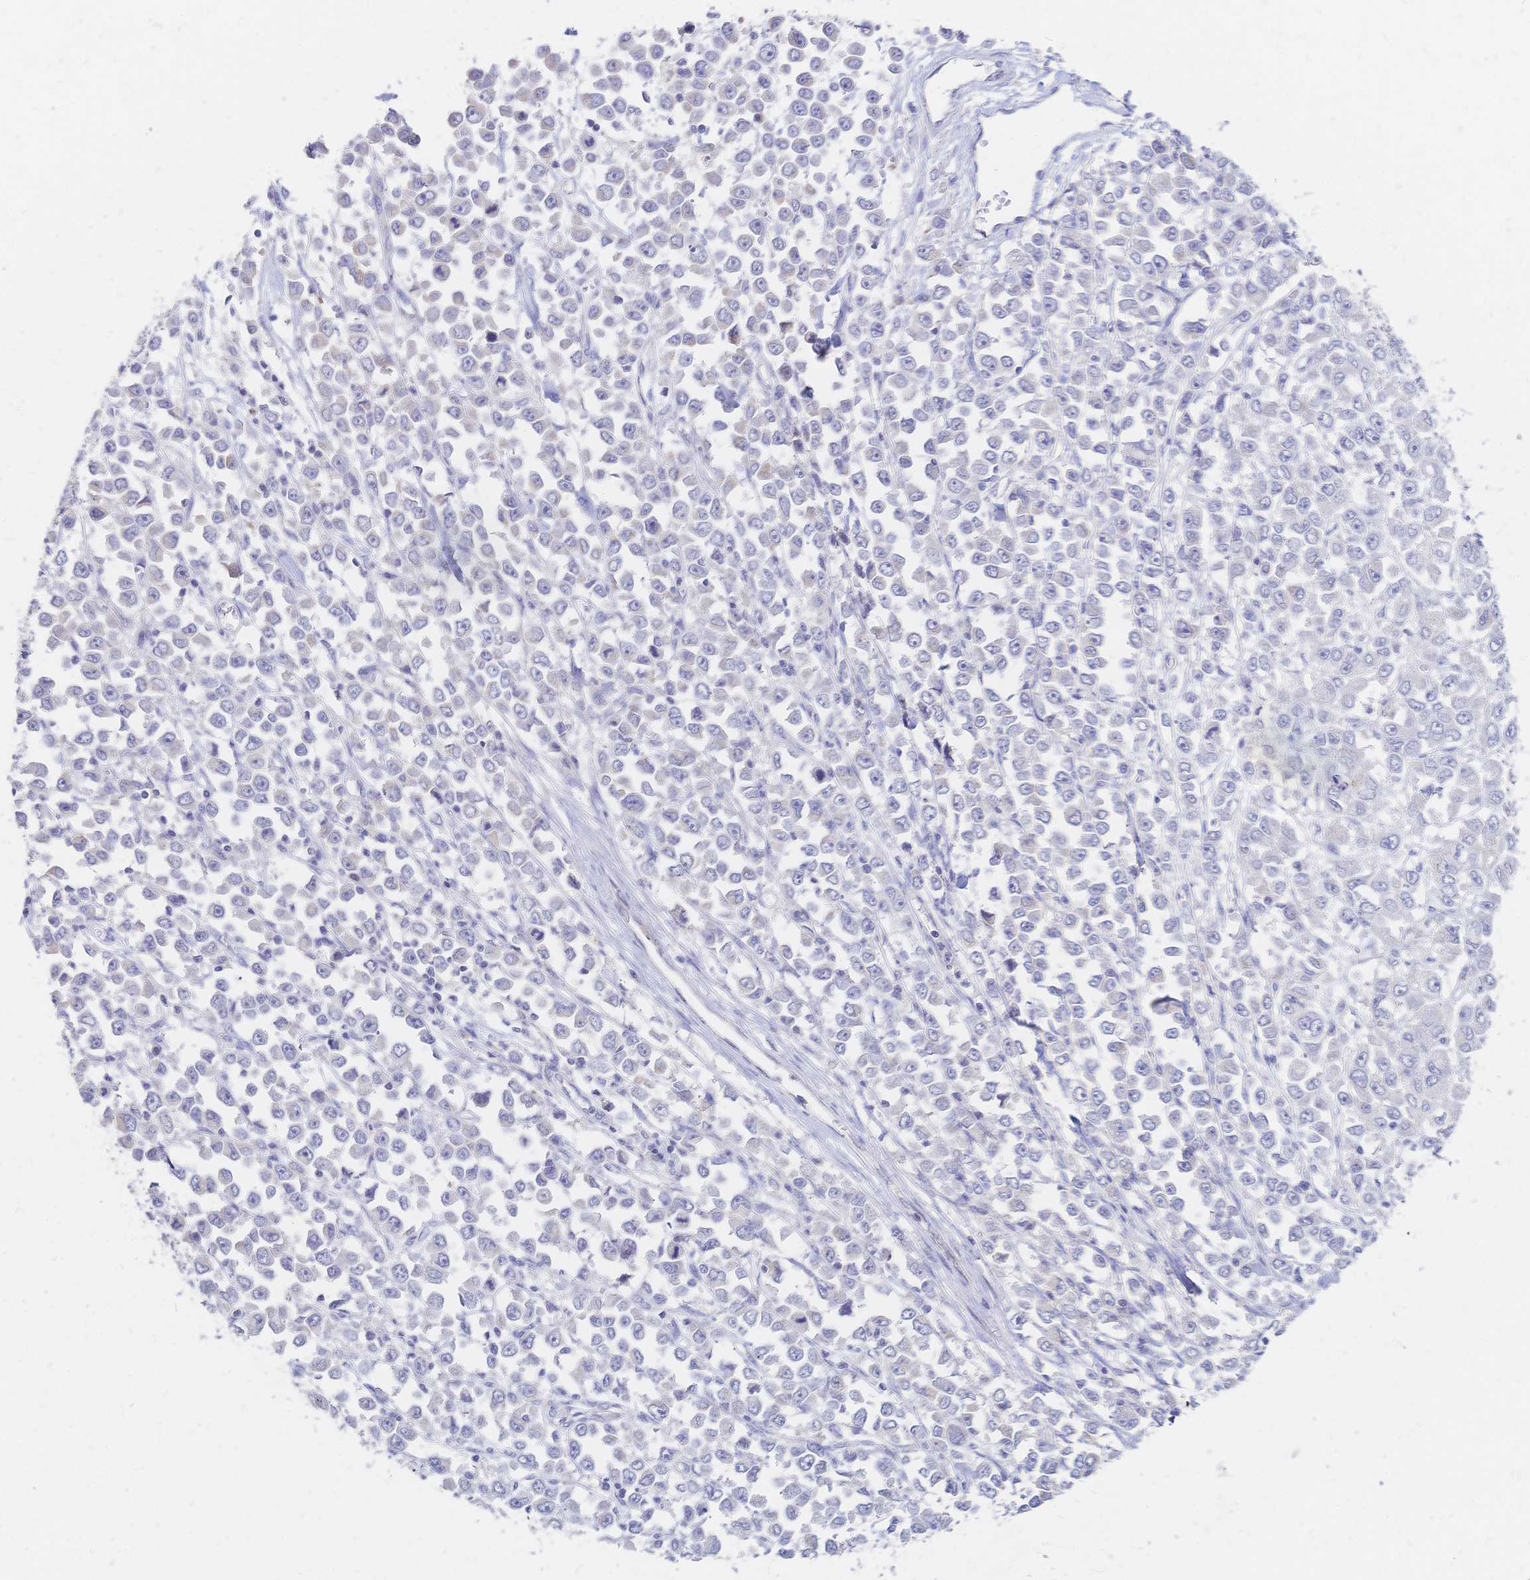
{"staining": {"intensity": "negative", "quantity": "none", "location": "none"}, "tissue": "stomach cancer", "cell_type": "Tumor cells", "image_type": "cancer", "snomed": [{"axis": "morphology", "description": "Adenocarcinoma, NOS"}, {"axis": "topography", "description": "Stomach, upper"}], "caption": "Image shows no protein expression in tumor cells of stomach cancer (adenocarcinoma) tissue. (DAB (3,3'-diaminobenzidine) immunohistochemistry (IHC) with hematoxylin counter stain).", "gene": "VWC2L", "patient": {"sex": "male", "age": 70}}